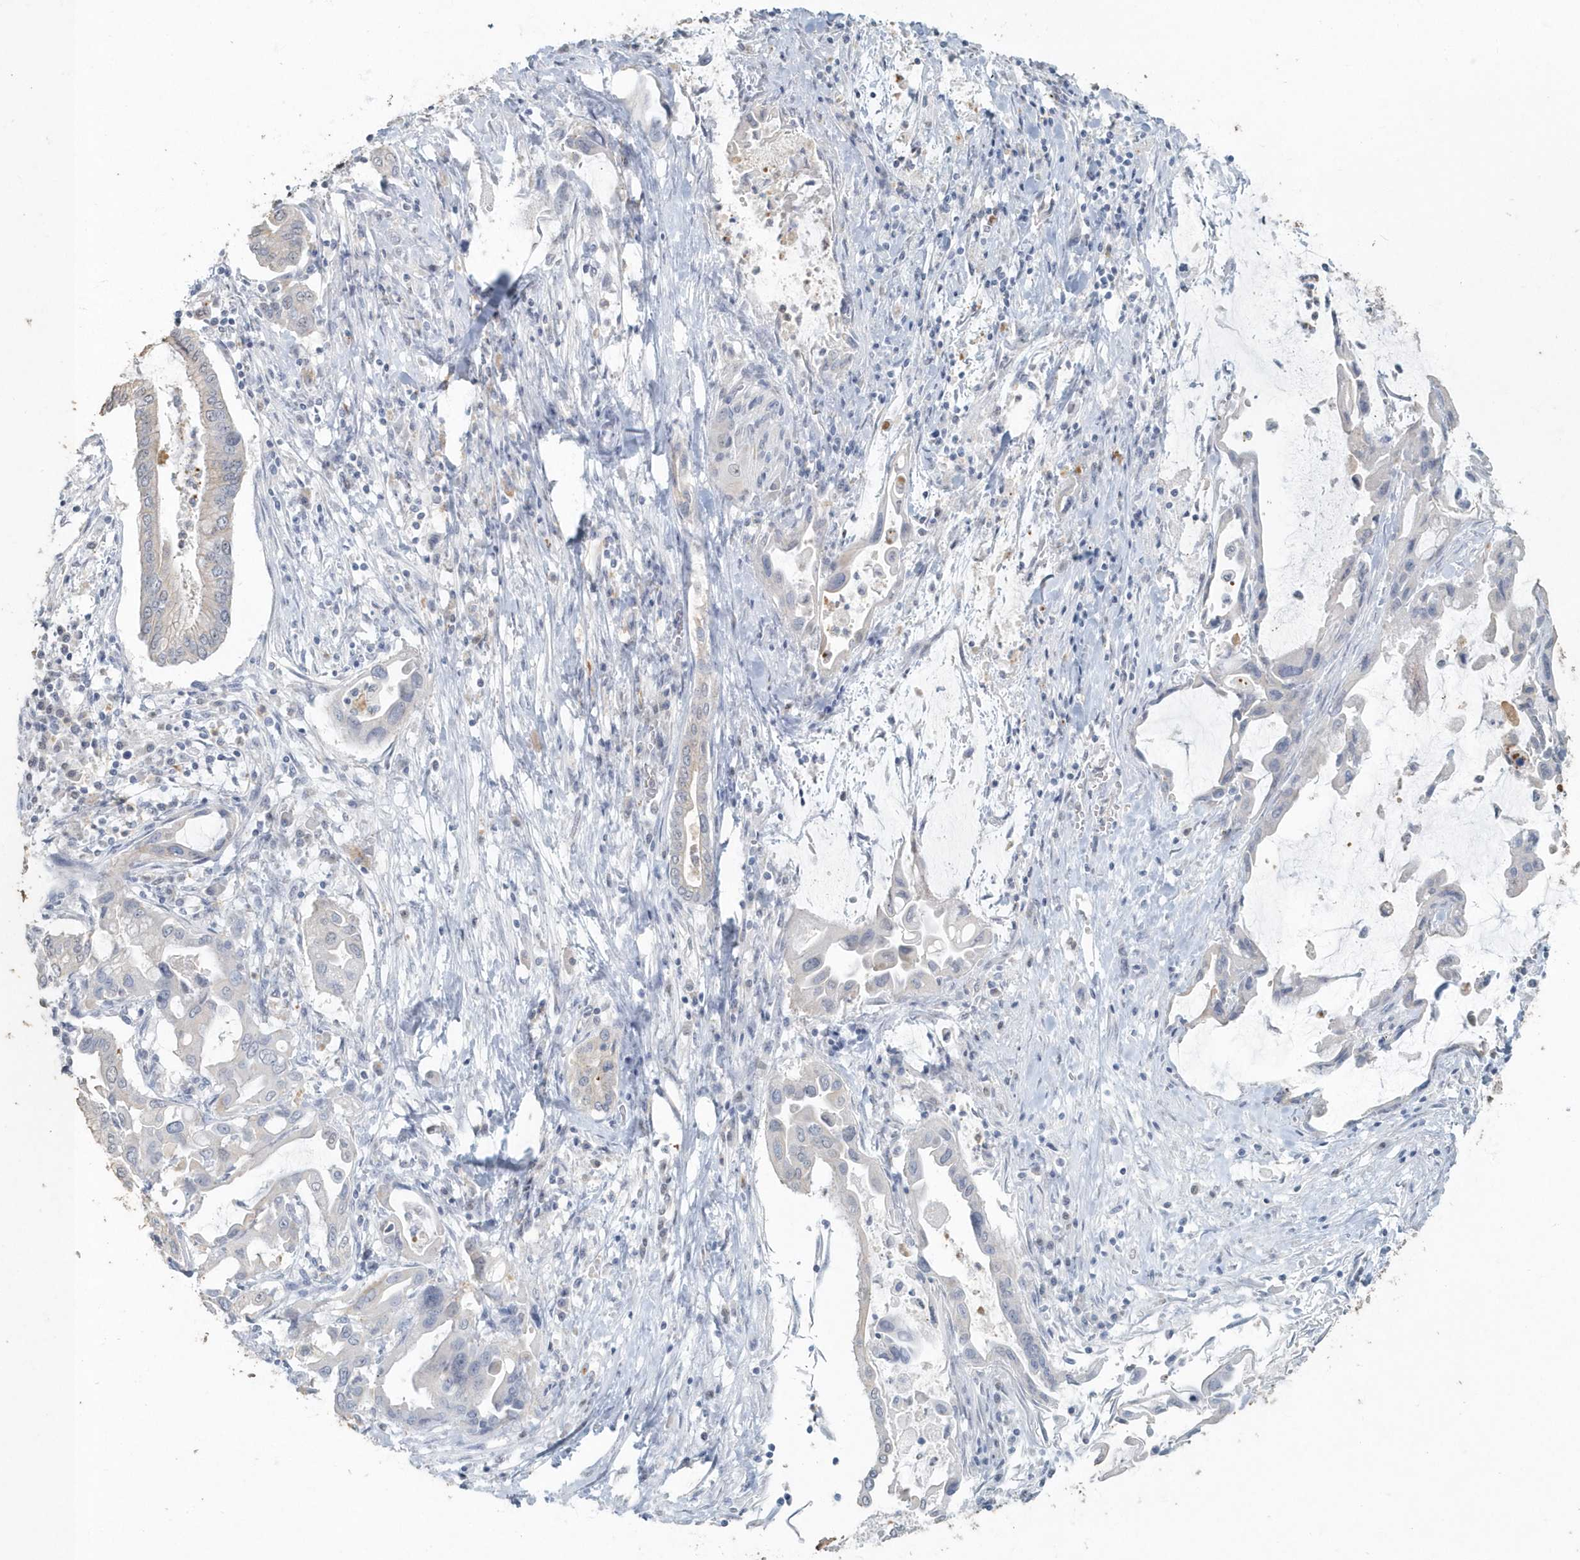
{"staining": {"intensity": "negative", "quantity": "none", "location": "none"}, "tissue": "pancreatic cancer", "cell_type": "Tumor cells", "image_type": "cancer", "snomed": [{"axis": "morphology", "description": "Adenocarcinoma, NOS"}, {"axis": "topography", "description": "Pancreas"}], "caption": "Adenocarcinoma (pancreatic) was stained to show a protein in brown. There is no significant expression in tumor cells.", "gene": "MYOT", "patient": {"sex": "female", "age": 57}}